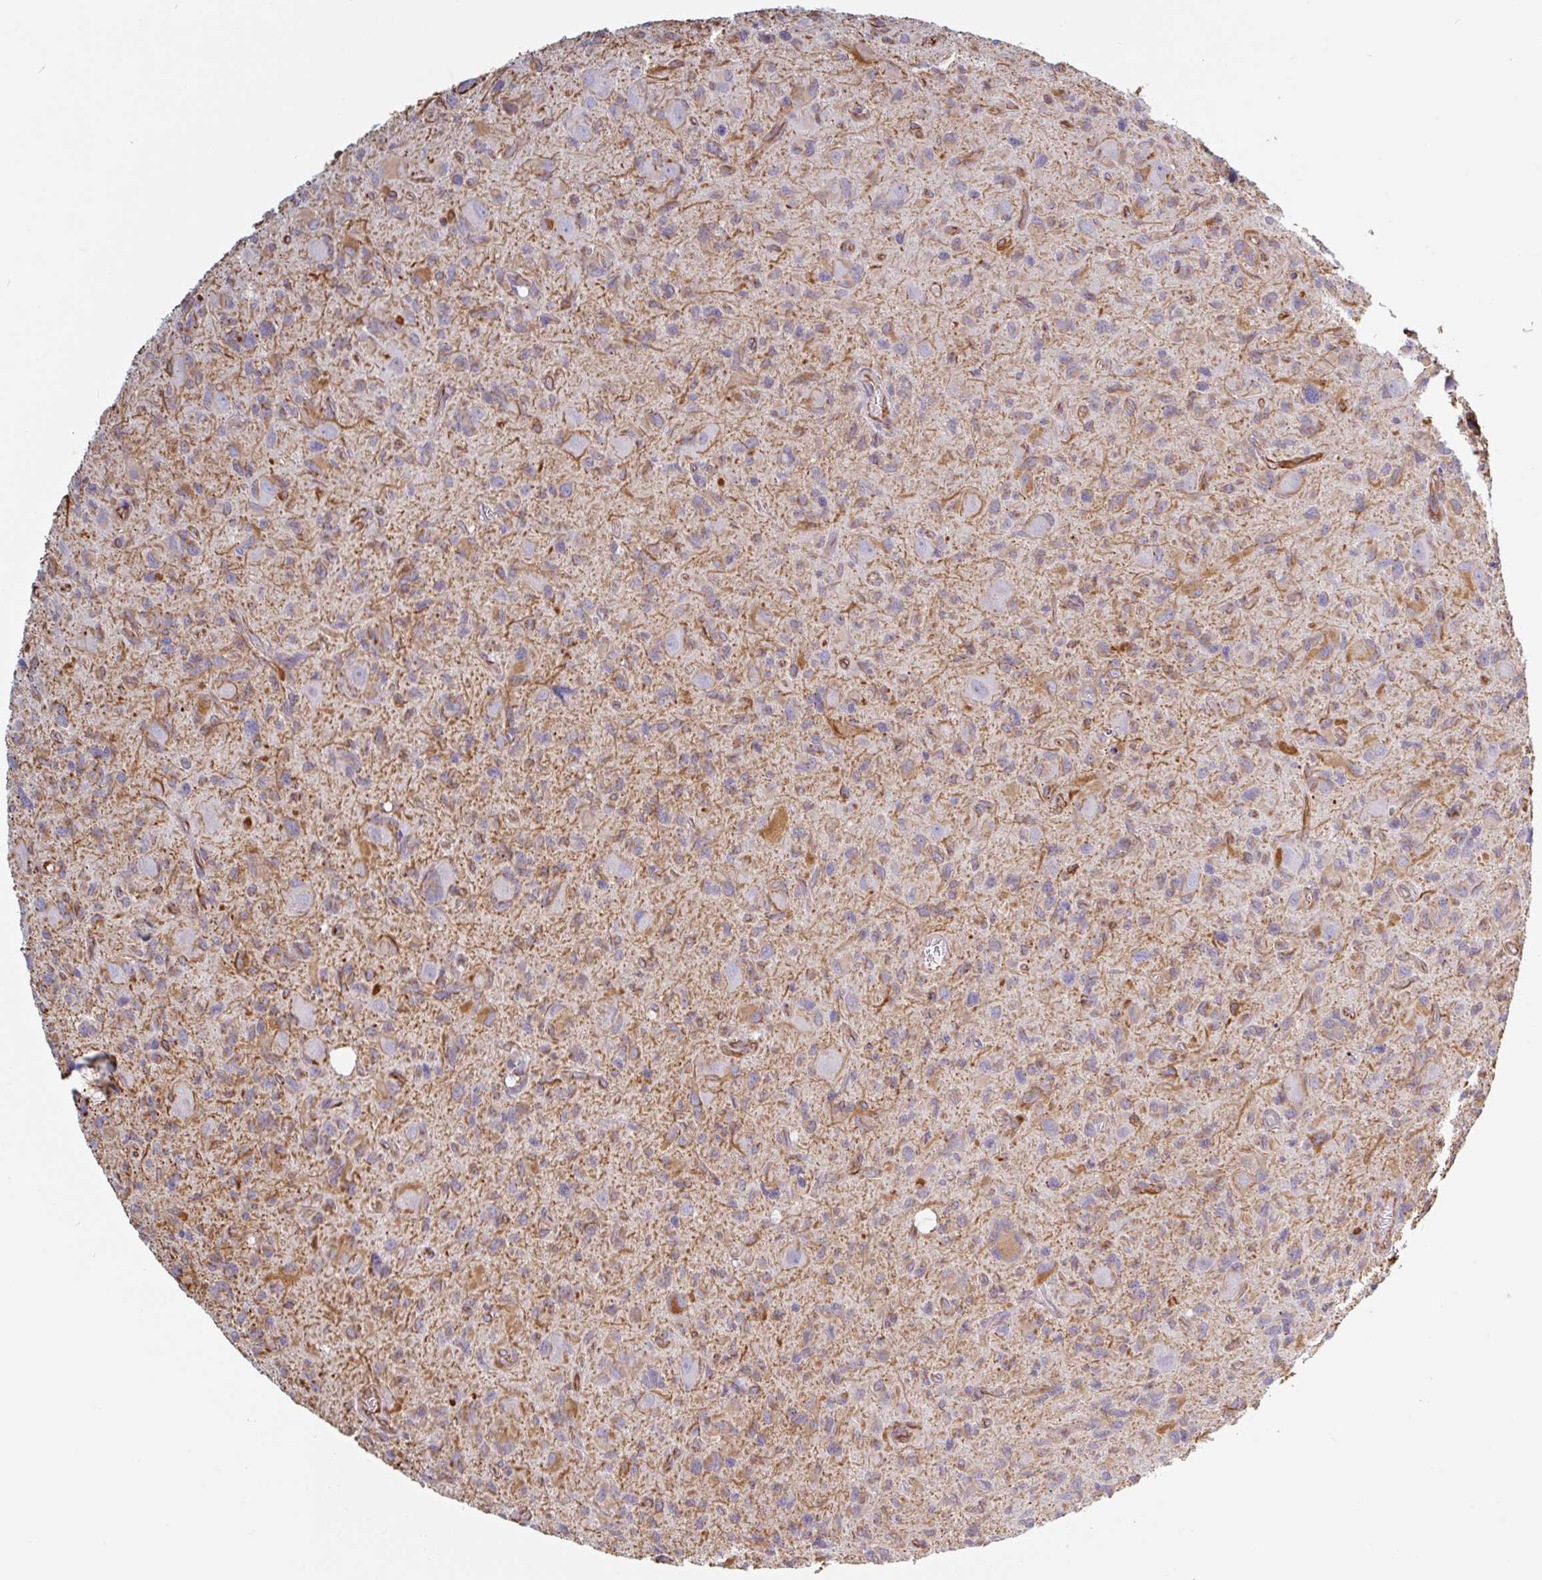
{"staining": {"intensity": "moderate", "quantity": "25%-75%", "location": "cytoplasmic/membranous"}, "tissue": "glioma", "cell_type": "Tumor cells", "image_type": "cancer", "snomed": [{"axis": "morphology", "description": "Glioma, malignant, High grade"}, {"axis": "topography", "description": "Brain"}], "caption": "Human glioma stained with a protein marker demonstrates moderate staining in tumor cells.", "gene": "PPFIA1", "patient": {"sex": "male", "age": 76}}